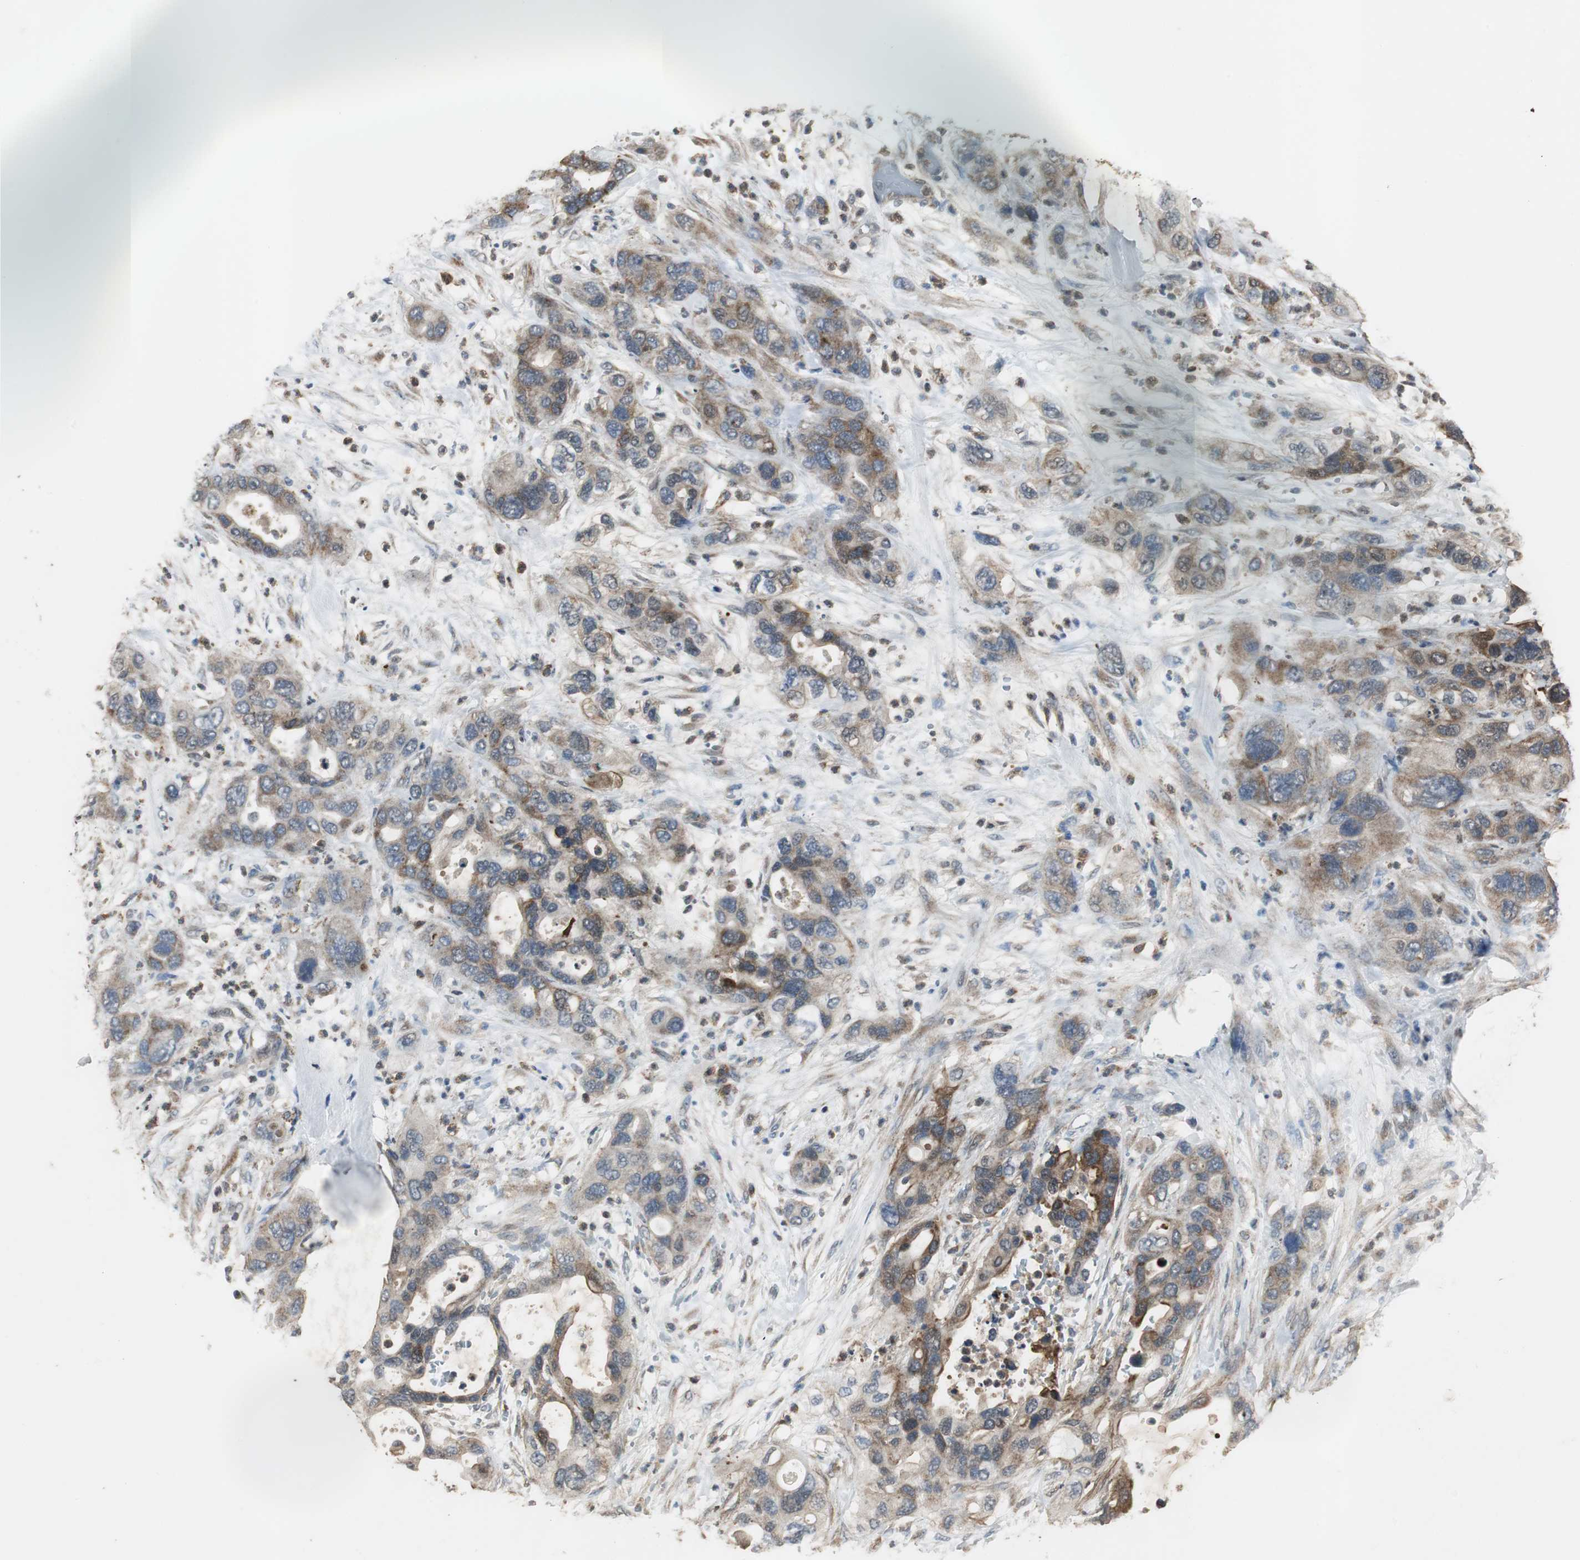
{"staining": {"intensity": "strong", "quantity": "25%-75%", "location": "cytoplasmic/membranous"}, "tissue": "pancreatic cancer", "cell_type": "Tumor cells", "image_type": "cancer", "snomed": [{"axis": "morphology", "description": "Adenocarcinoma, NOS"}, {"axis": "topography", "description": "Pancreas"}], "caption": "Human pancreatic cancer (adenocarcinoma) stained with a brown dye exhibits strong cytoplasmic/membranous positive positivity in about 25%-75% of tumor cells.", "gene": "JTB", "patient": {"sex": "female", "age": 71}}